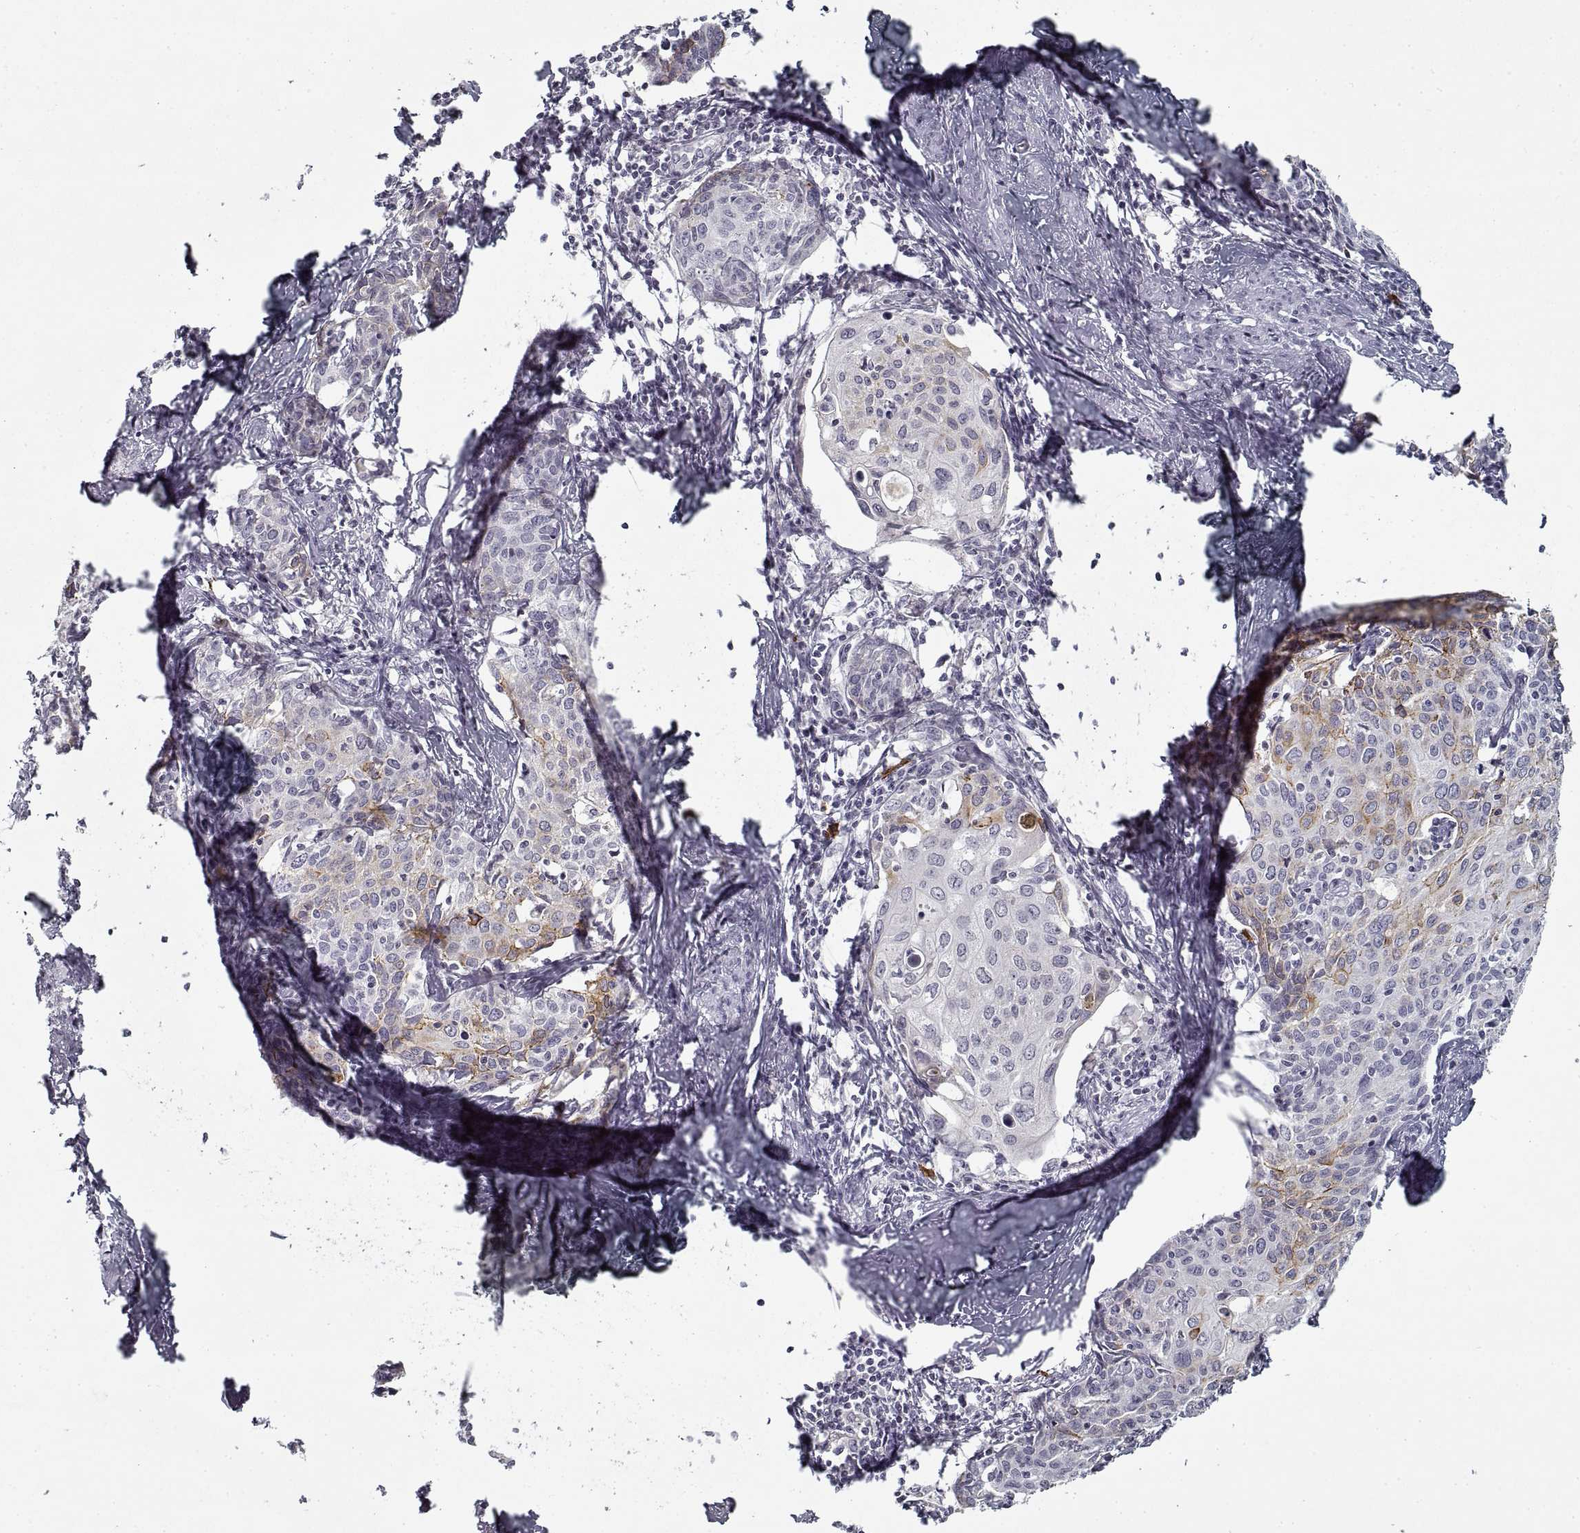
{"staining": {"intensity": "moderate", "quantity": "<25%", "location": "cytoplasmic/membranous"}, "tissue": "cervical cancer", "cell_type": "Tumor cells", "image_type": "cancer", "snomed": [{"axis": "morphology", "description": "Squamous cell carcinoma, NOS"}, {"axis": "topography", "description": "Cervix"}], "caption": "Immunohistochemistry photomicrograph of human cervical squamous cell carcinoma stained for a protein (brown), which displays low levels of moderate cytoplasmic/membranous staining in about <25% of tumor cells.", "gene": "GAD2", "patient": {"sex": "female", "age": 62}}